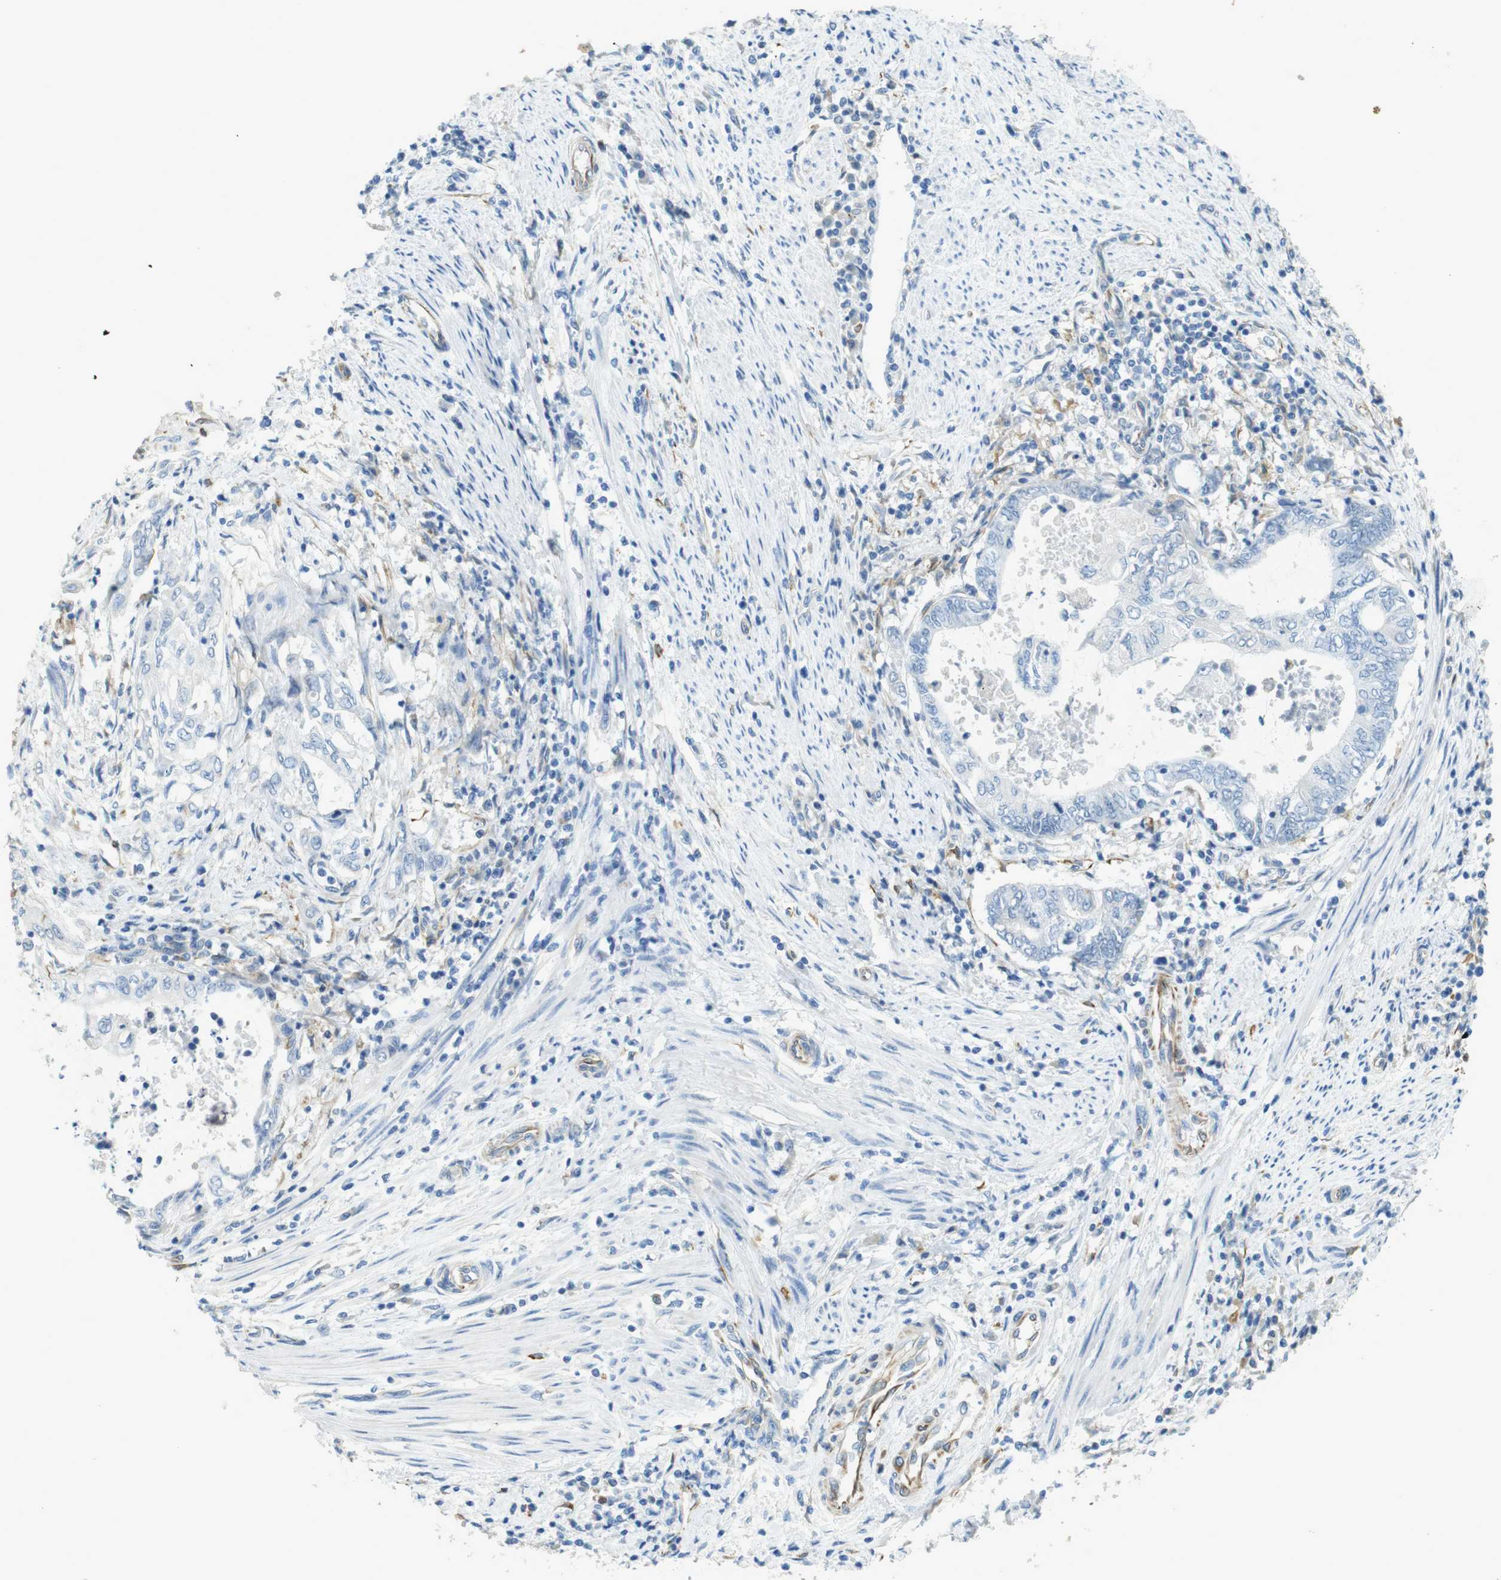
{"staining": {"intensity": "negative", "quantity": "none", "location": "none"}, "tissue": "endometrial cancer", "cell_type": "Tumor cells", "image_type": "cancer", "snomed": [{"axis": "morphology", "description": "Adenocarcinoma, NOS"}, {"axis": "topography", "description": "Uterus"}, {"axis": "topography", "description": "Endometrium"}], "caption": "Immunohistochemistry (IHC) of endometrial cancer (adenocarcinoma) reveals no staining in tumor cells. (Stains: DAB IHC with hematoxylin counter stain, Microscopy: brightfield microscopy at high magnification).", "gene": "CD320", "patient": {"sex": "female", "age": 70}}